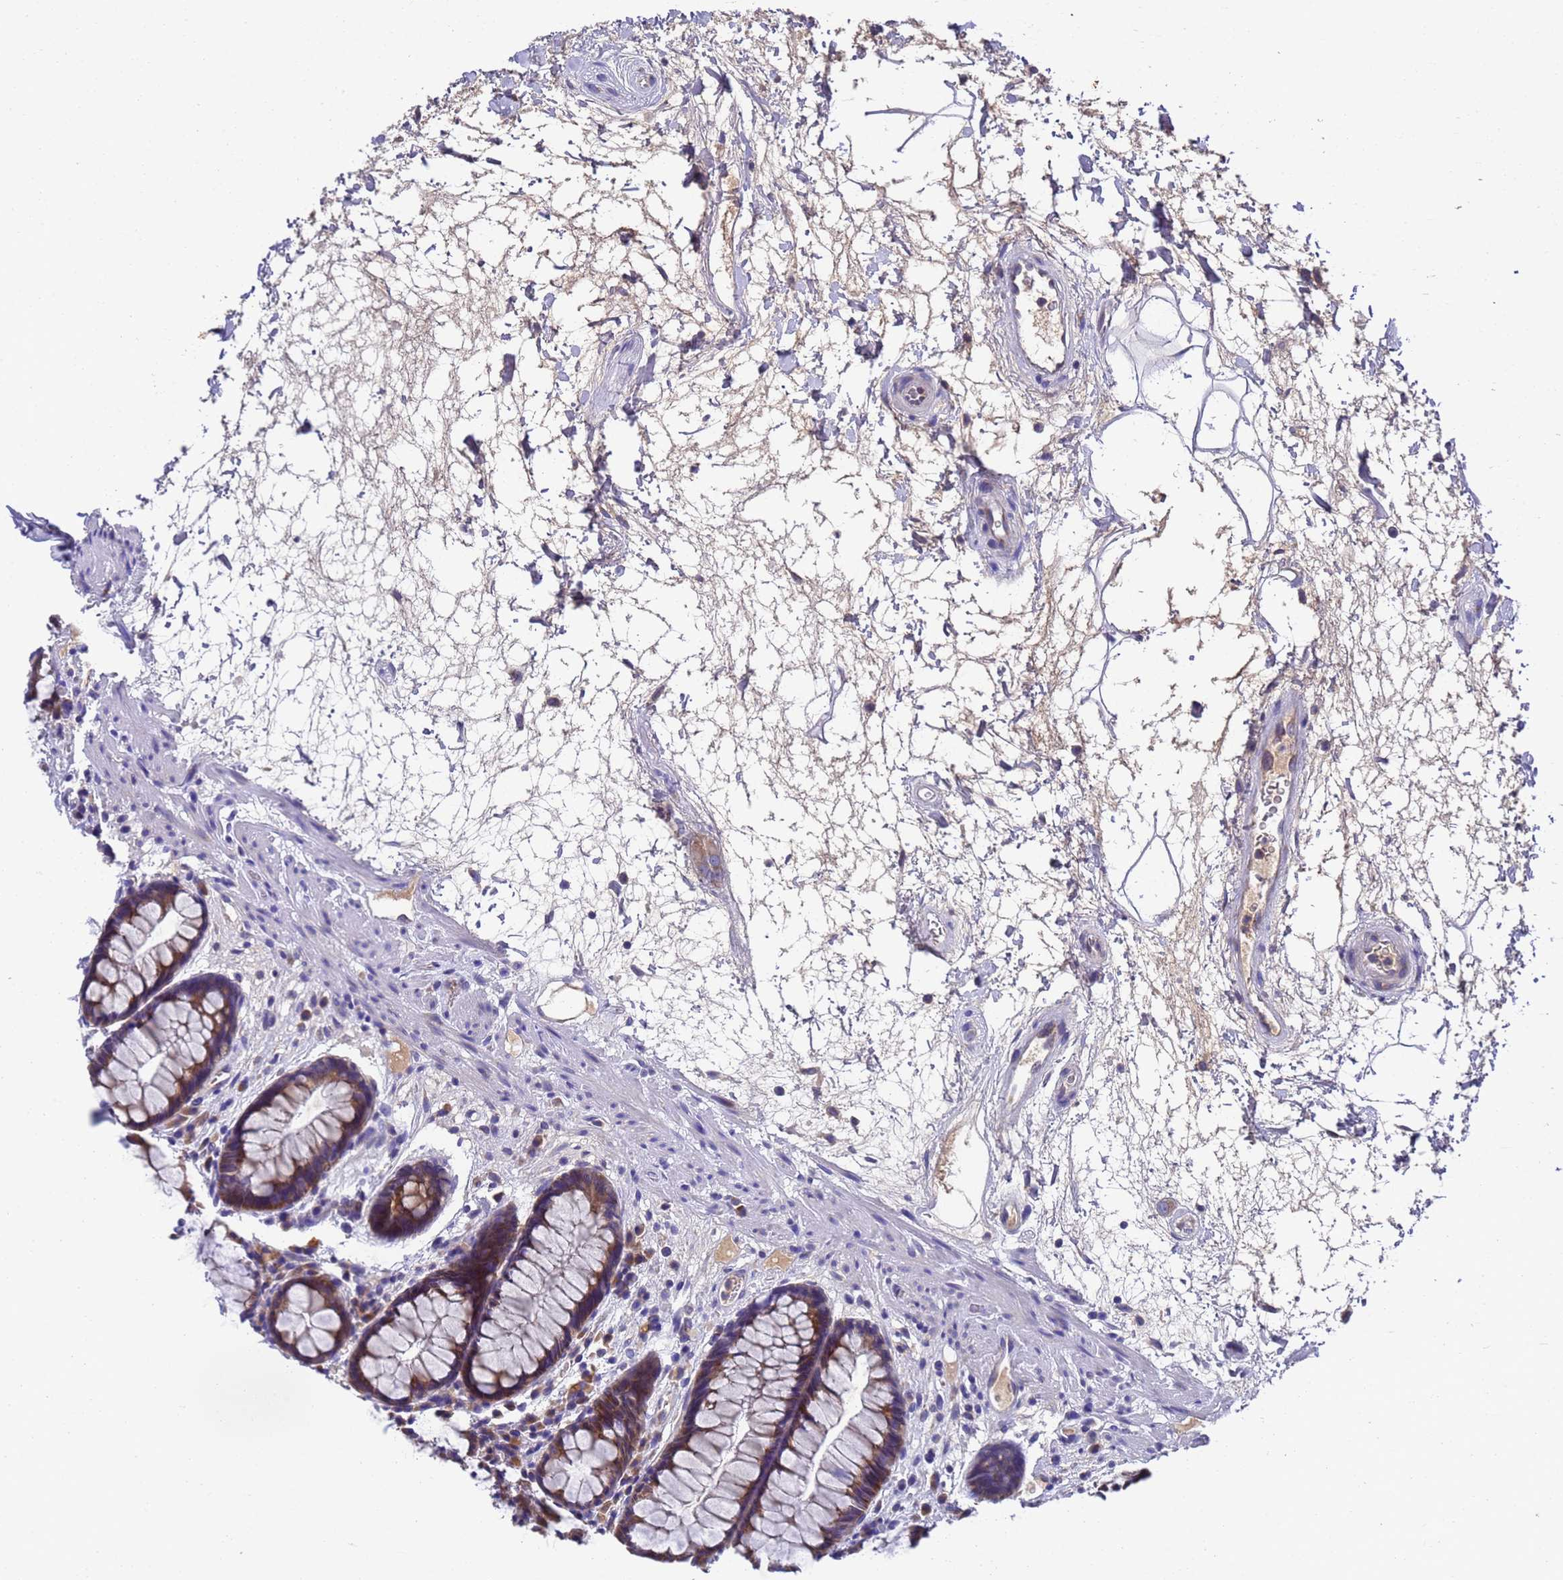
{"staining": {"intensity": "moderate", "quantity": ">75%", "location": "cytoplasmic/membranous"}, "tissue": "rectum", "cell_type": "Glandular cells", "image_type": "normal", "snomed": [{"axis": "morphology", "description": "Normal tissue, NOS"}, {"axis": "topography", "description": "Rectum"}], "caption": "This histopathology image displays immunohistochemistry staining of benign human rectum, with medium moderate cytoplasmic/membranous expression in about >75% of glandular cells.", "gene": "DCAF12L1", "patient": {"sex": "male", "age": 64}}